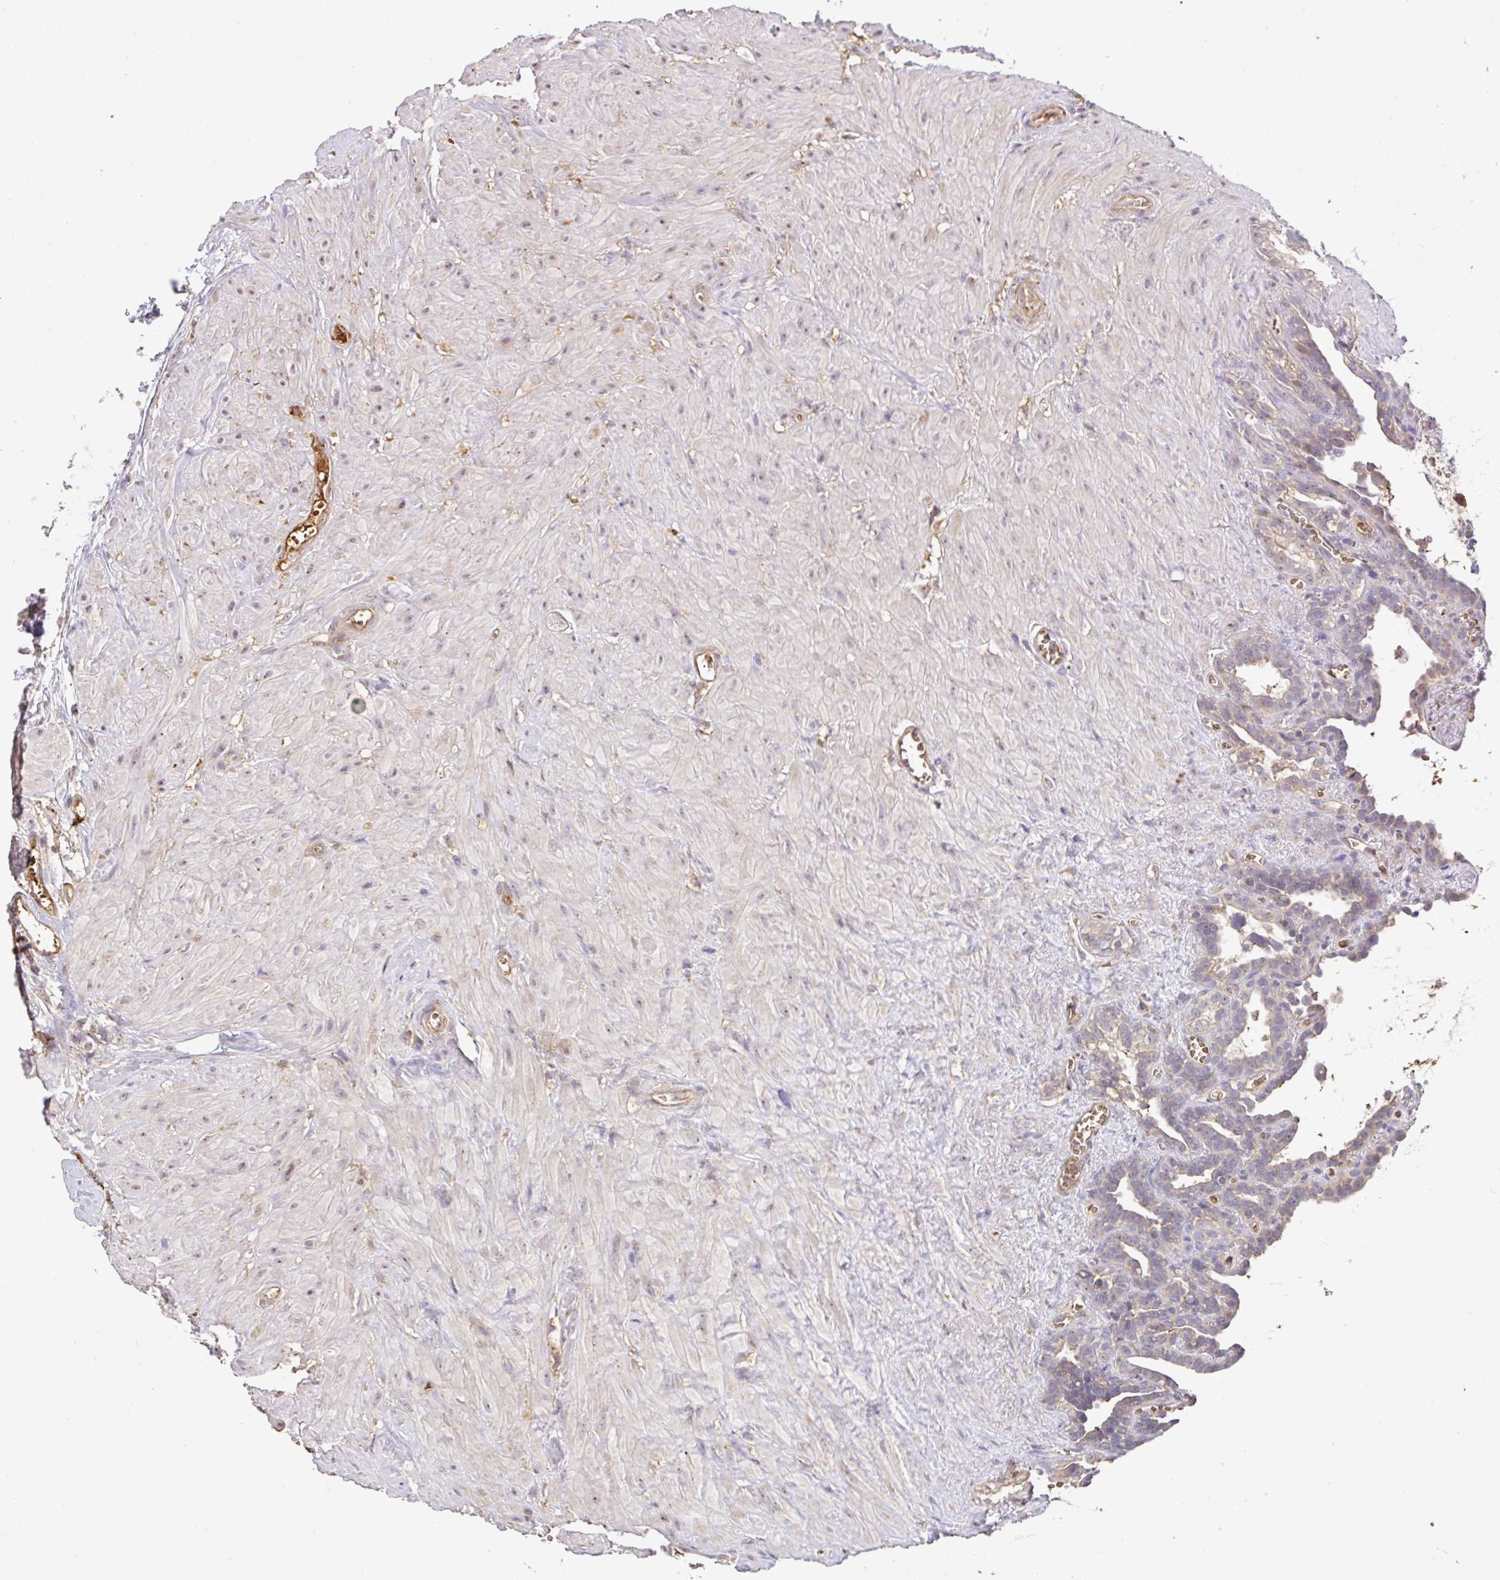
{"staining": {"intensity": "negative", "quantity": "none", "location": "none"}, "tissue": "seminal vesicle", "cell_type": "Glandular cells", "image_type": "normal", "snomed": [{"axis": "morphology", "description": "Normal tissue, NOS"}, {"axis": "topography", "description": "Seminal veicle"}], "caption": "Glandular cells are negative for brown protein staining in unremarkable seminal vesicle.", "gene": "C1QTNF9B", "patient": {"sex": "male", "age": 76}}